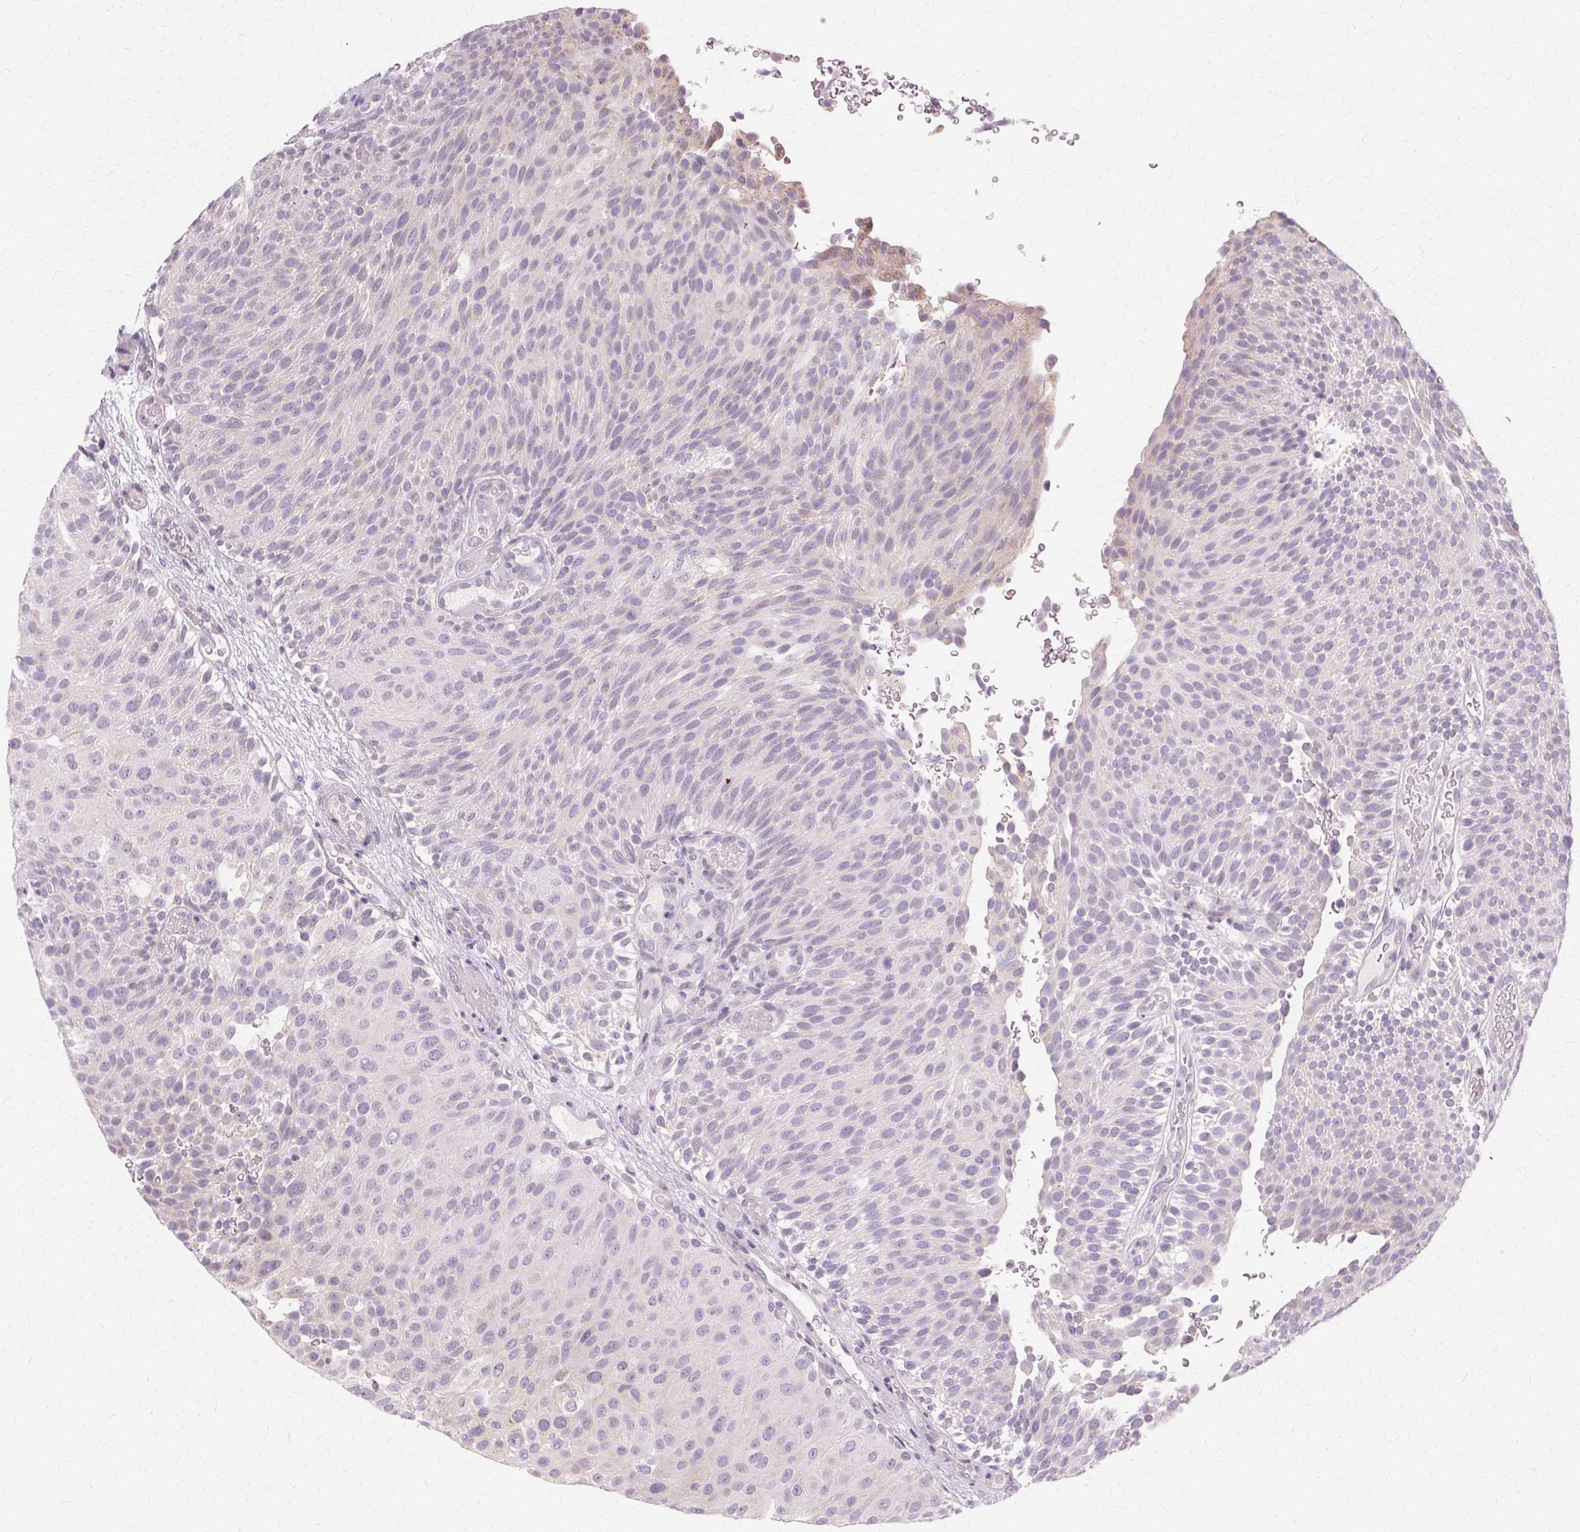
{"staining": {"intensity": "negative", "quantity": "none", "location": "none"}, "tissue": "urothelial cancer", "cell_type": "Tumor cells", "image_type": "cancer", "snomed": [{"axis": "morphology", "description": "Urothelial carcinoma, Low grade"}, {"axis": "topography", "description": "Urinary bladder"}], "caption": "Human urothelial carcinoma (low-grade) stained for a protein using immunohistochemistry exhibits no staining in tumor cells.", "gene": "FCRL3", "patient": {"sex": "male", "age": 78}}